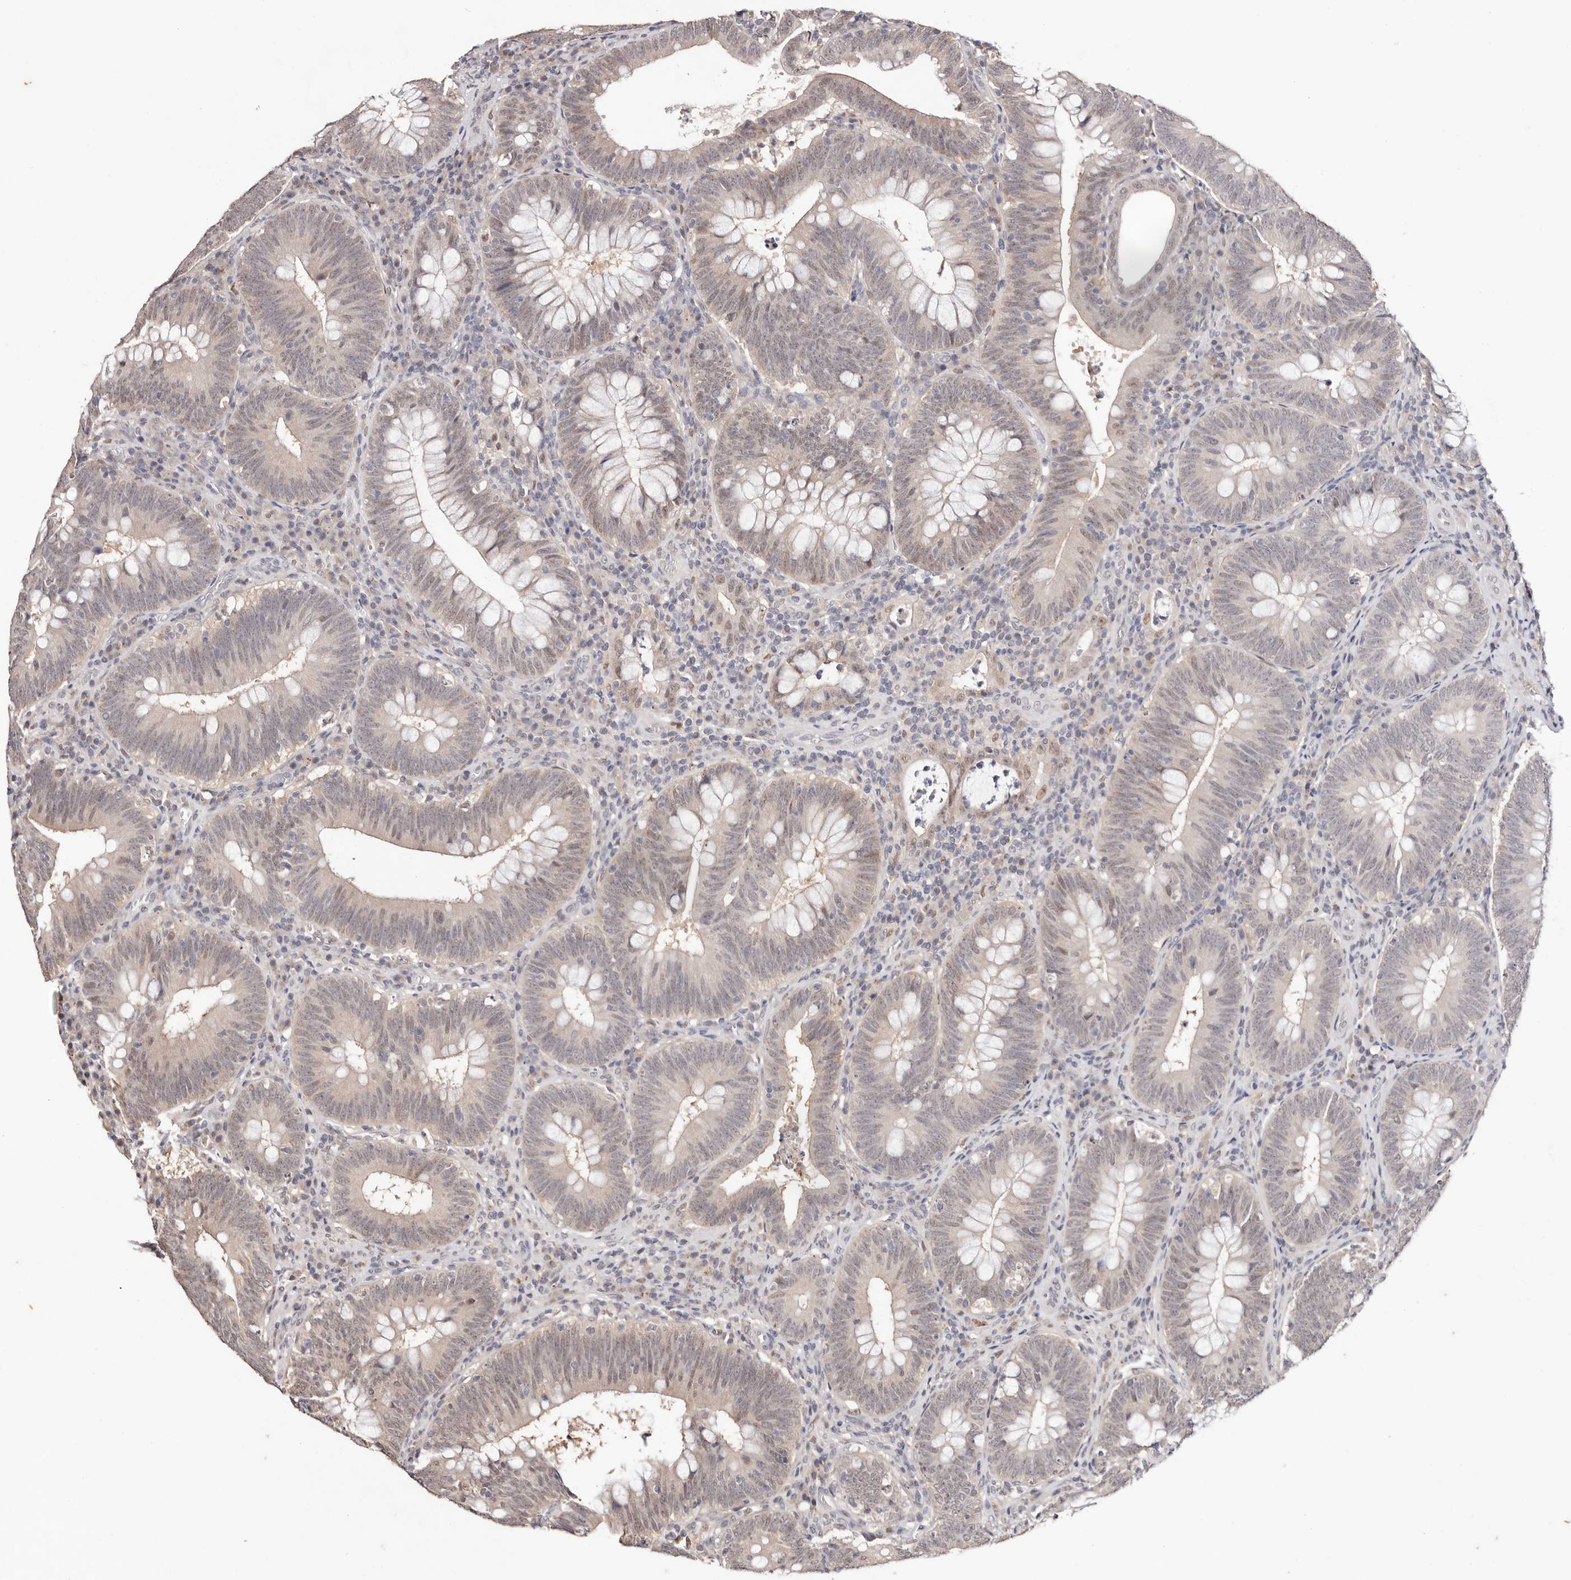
{"staining": {"intensity": "weak", "quantity": "25%-75%", "location": "cytoplasmic/membranous,nuclear"}, "tissue": "colorectal cancer", "cell_type": "Tumor cells", "image_type": "cancer", "snomed": [{"axis": "morphology", "description": "Normal tissue, NOS"}, {"axis": "topography", "description": "Colon"}], "caption": "Immunohistochemical staining of colorectal cancer shows weak cytoplasmic/membranous and nuclear protein expression in about 25%-75% of tumor cells. (brown staining indicates protein expression, while blue staining denotes nuclei).", "gene": "TYW3", "patient": {"sex": "female", "age": 82}}